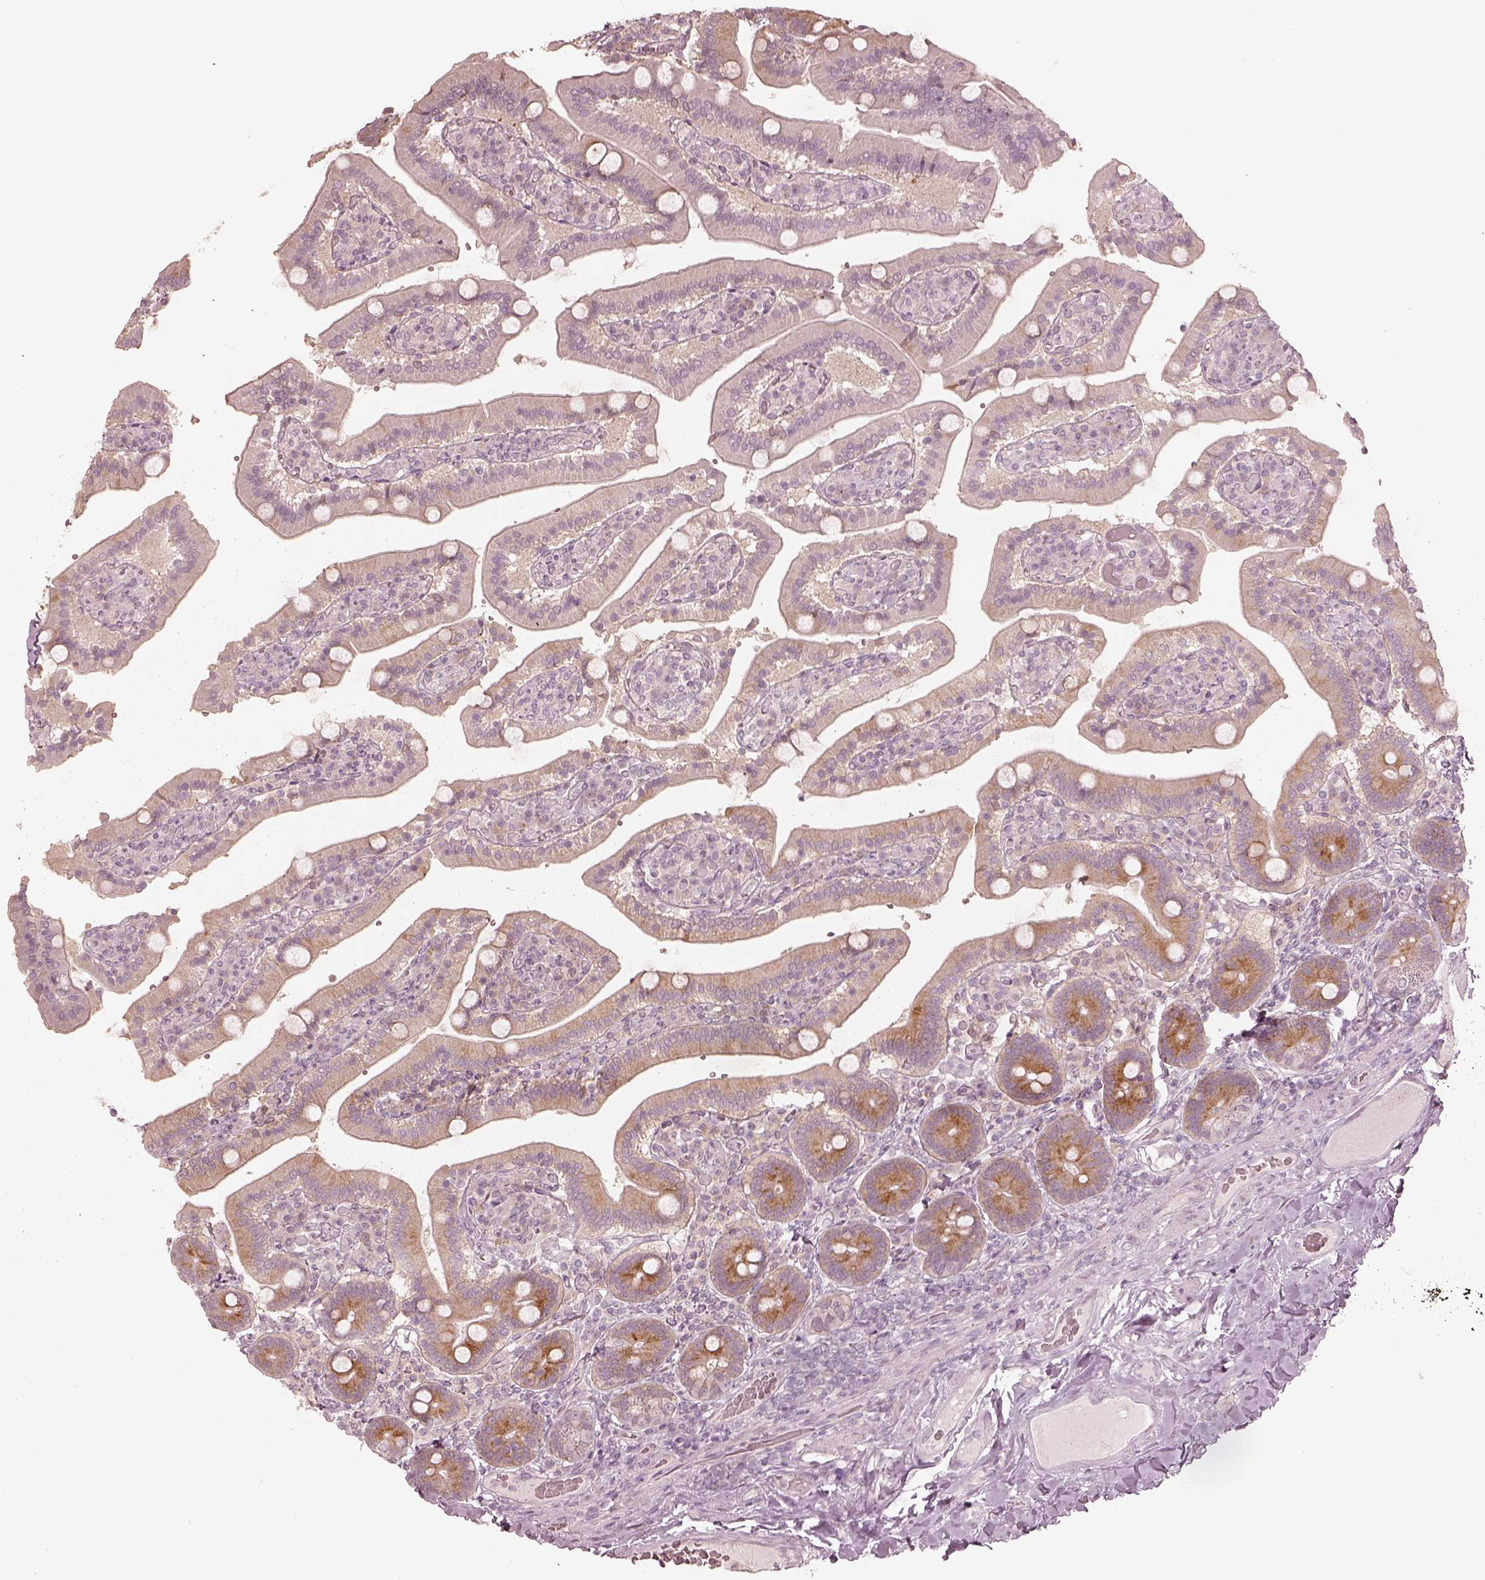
{"staining": {"intensity": "moderate", "quantity": "25%-75%", "location": "cytoplasmic/membranous"}, "tissue": "duodenum", "cell_type": "Glandular cells", "image_type": "normal", "snomed": [{"axis": "morphology", "description": "Normal tissue, NOS"}, {"axis": "topography", "description": "Duodenum"}], "caption": "The image reveals immunohistochemical staining of unremarkable duodenum. There is moderate cytoplasmic/membranous staining is seen in about 25%-75% of glandular cells.", "gene": "ACACB", "patient": {"sex": "female", "age": 62}}